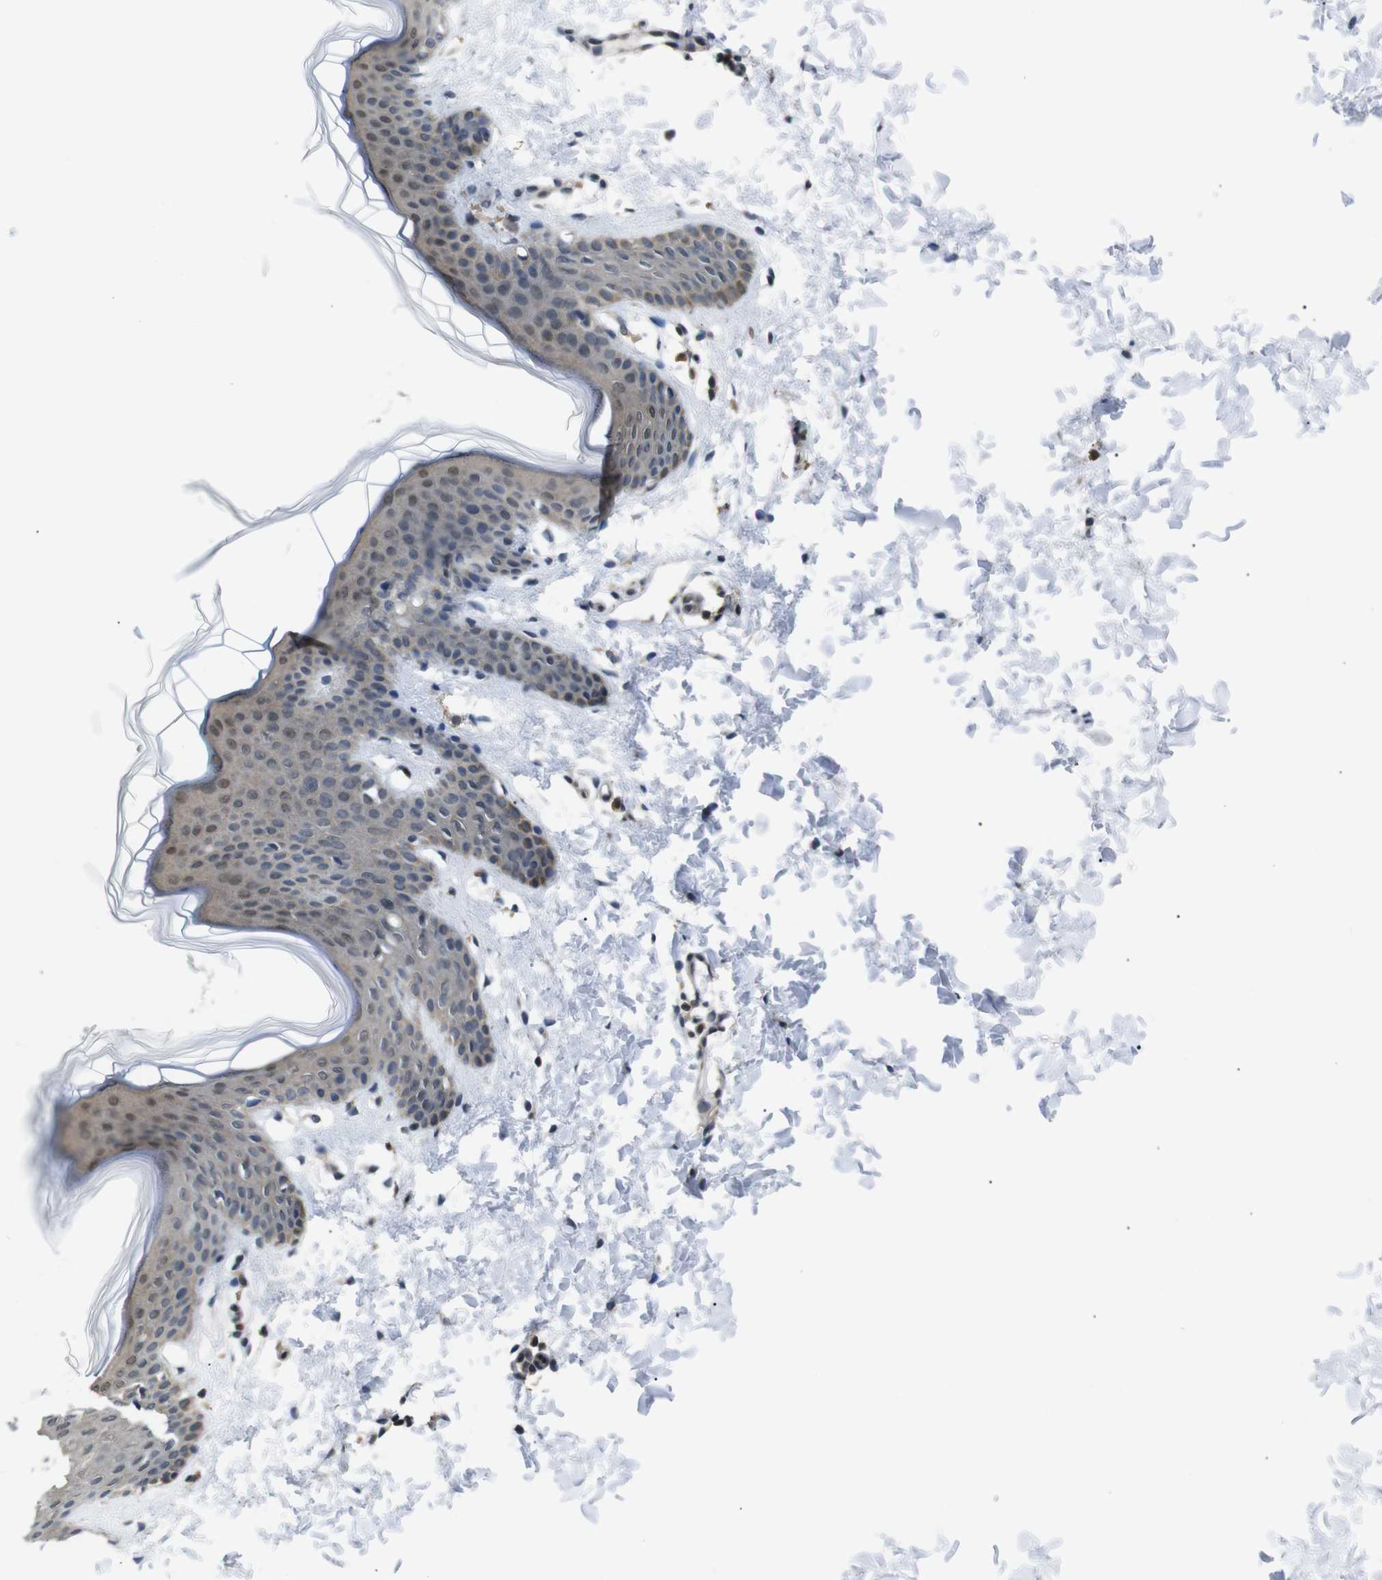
{"staining": {"intensity": "negative", "quantity": "none", "location": "none"}, "tissue": "skin", "cell_type": "Fibroblasts", "image_type": "normal", "snomed": [{"axis": "morphology", "description": "Normal tissue, NOS"}, {"axis": "topography", "description": "Skin"}], "caption": "Immunohistochemical staining of unremarkable human skin displays no significant expression in fibroblasts.", "gene": "UBXN1", "patient": {"sex": "female", "age": 17}}